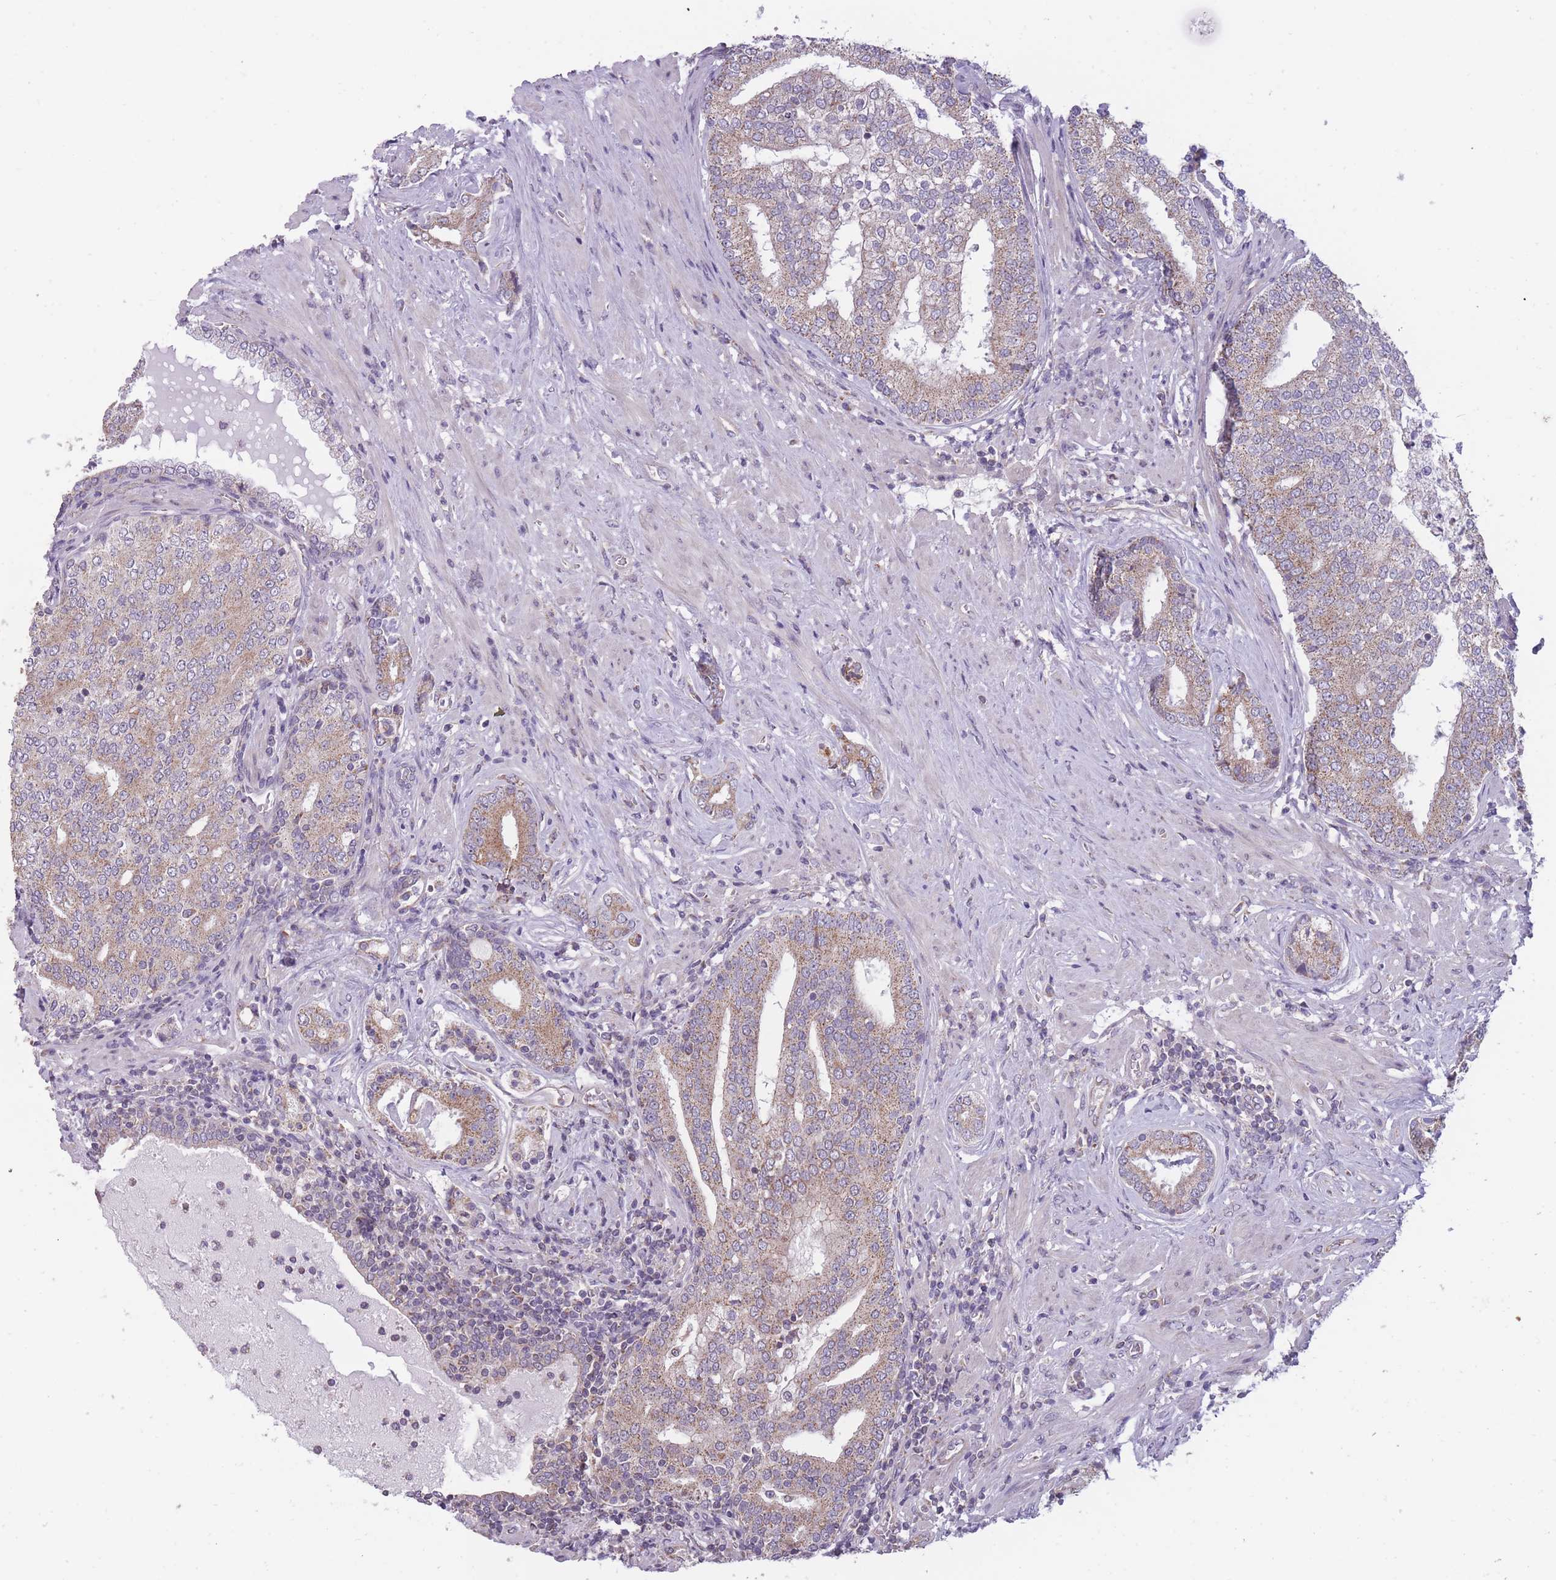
{"staining": {"intensity": "moderate", "quantity": ">75%", "location": "cytoplasmic/membranous"}, "tissue": "prostate cancer", "cell_type": "Tumor cells", "image_type": "cancer", "snomed": [{"axis": "morphology", "description": "Adenocarcinoma, High grade"}, {"axis": "topography", "description": "Prostate"}], "caption": "High-grade adenocarcinoma (prostate) stained with DAB (3,3'-diaminobenzidine) immunohistochemistry (IHC) reveals medium levels of moderate cytoplasmic/membranous expression in about >75% of tumor cells.", "gene": "MRPS18C", "patient": {"sex": "male", "age": 55}}